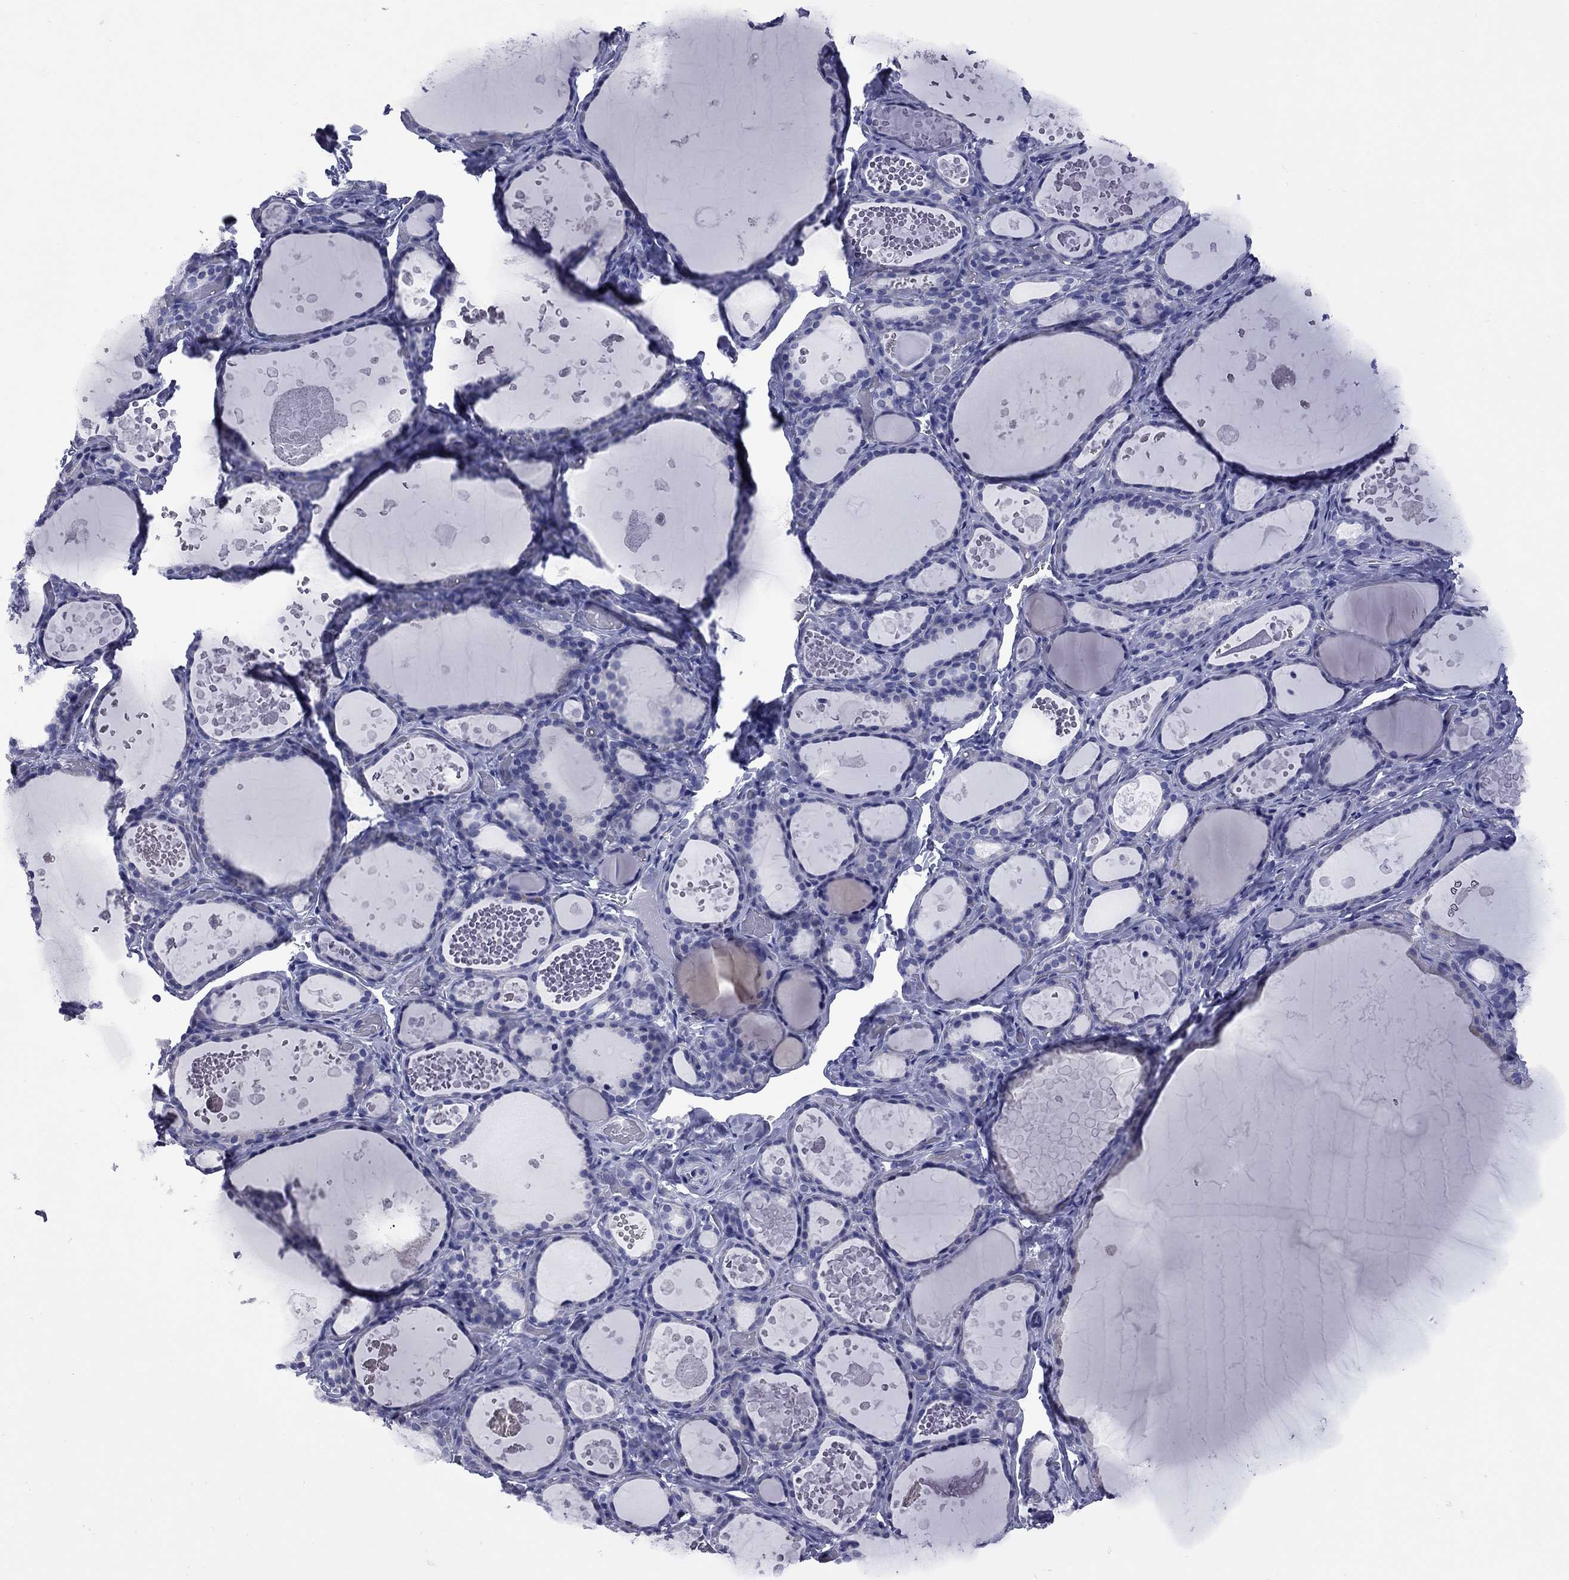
{"staining": {"intensity": "negative", "quantity": "none", "location": "none"}, "tissue": "thyroid gland", "cell_type": "Glandular cells", "image_type": "normal", "snomed": [{"axis": "morphology", "description": "Normal tissue, NOS"}, {"axis": "topography", "description": "Thyroid gland"}], "caption": "Photomicrograph shows no protein expression in glandular cells of normal thyroid gland.", "gene": "EPPIN", "patient": {"sex": "female", "age": 56}}